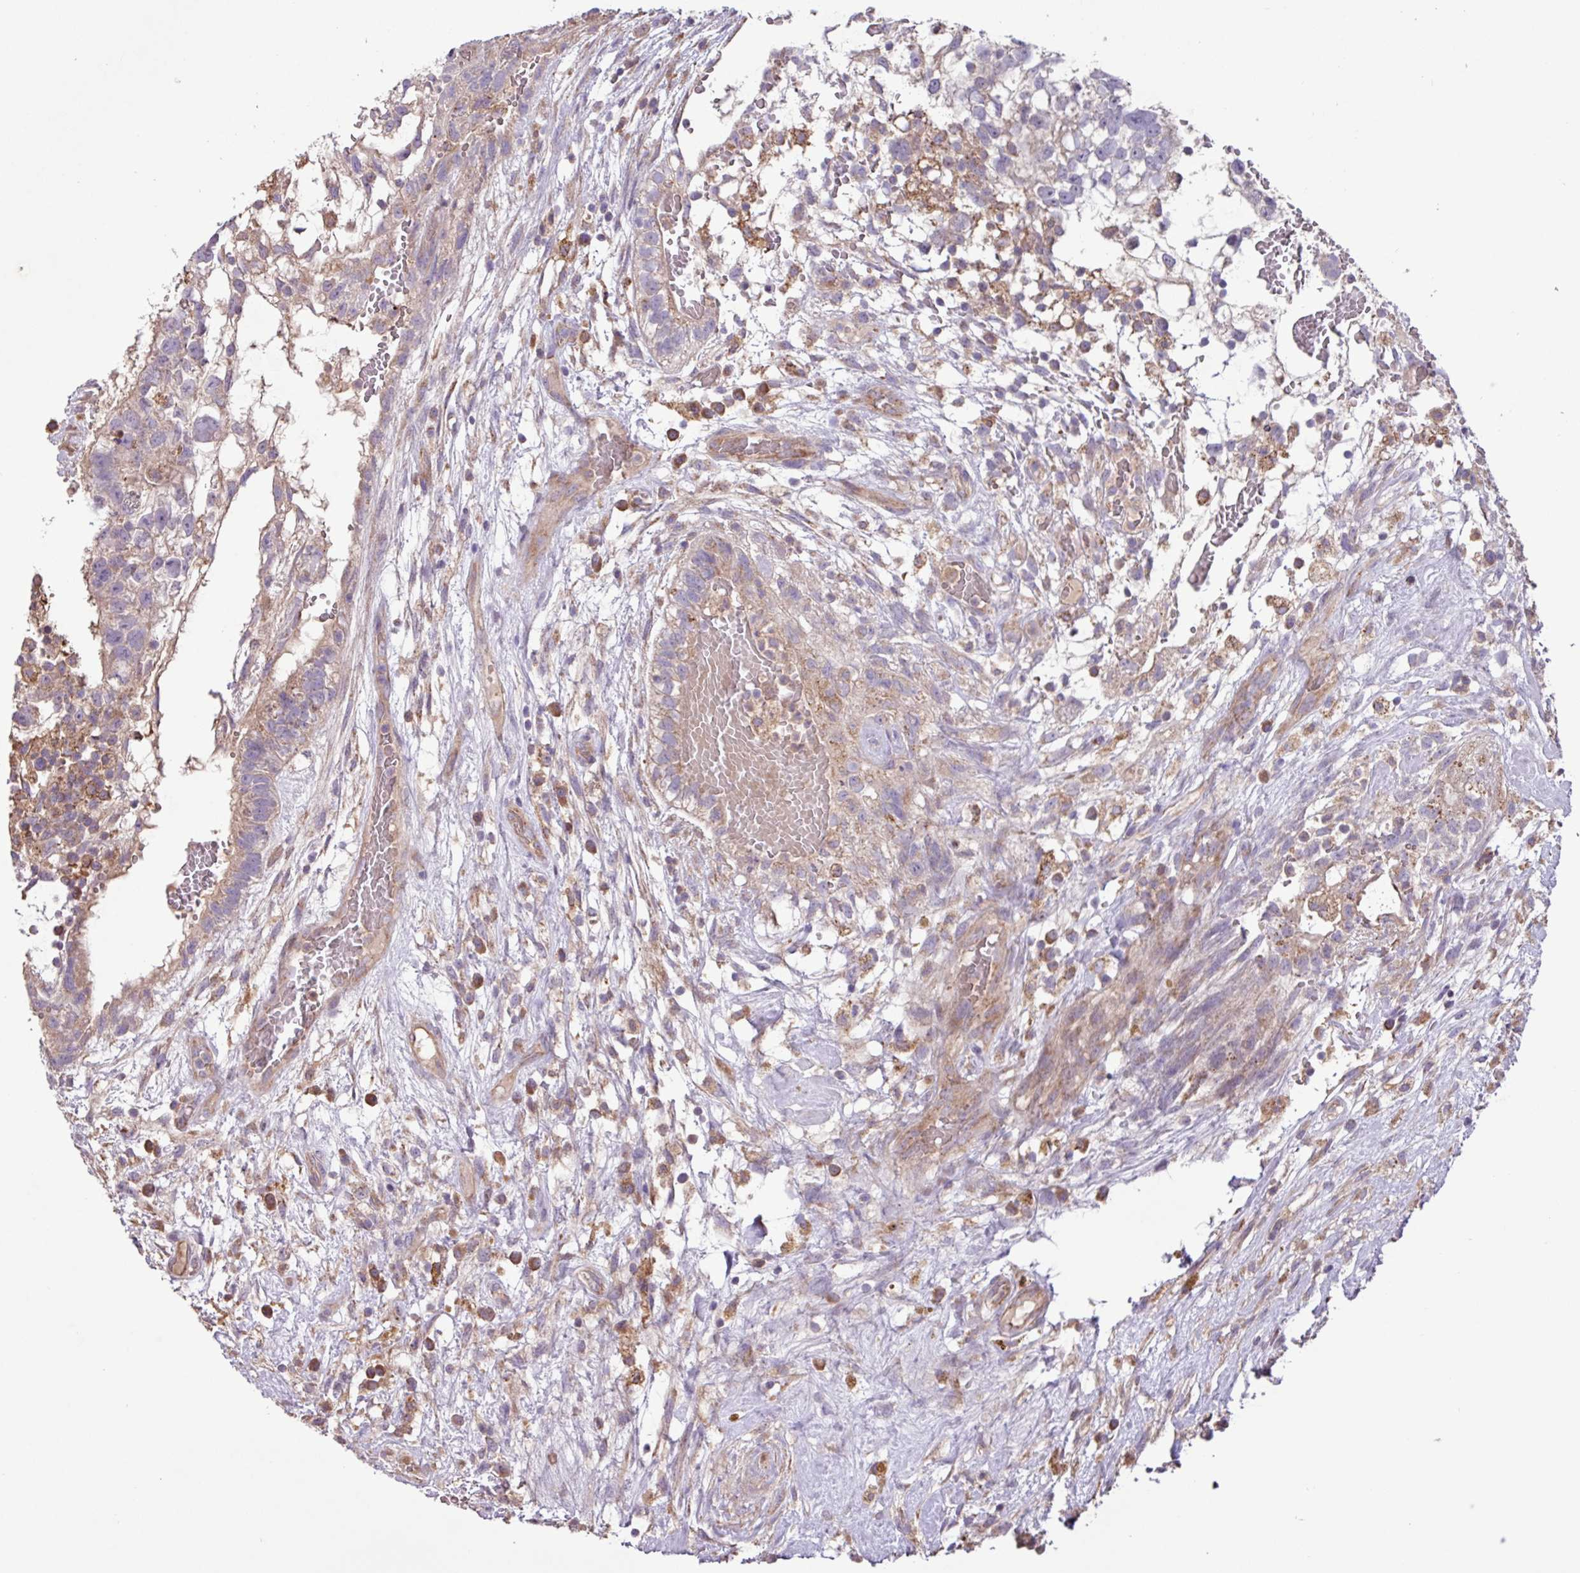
{"staining": {"intensity": "moderate", "quantity": "<25%", "location": "cytoplasmic/membranous"}, "tissue": "testis cancer", "cell_type": "Tumor cells", "image_type": "cancer", "snomed": [{"axis": "morphology", "description": "Normal tissue, NOS"}, {"axis": "morphology", "description": "Carcinoma, Embryonal, NOS"}, {"axis": "topography", "description": "Testis"}], "caption": "Testis cancer stained for a protein (brown) displays moderate cytoplasmic/membranous positive staining in approximately <25% of tumor cells.", "gene": "PTPRQ", "patient": {"sex": "male", "age": 32}}